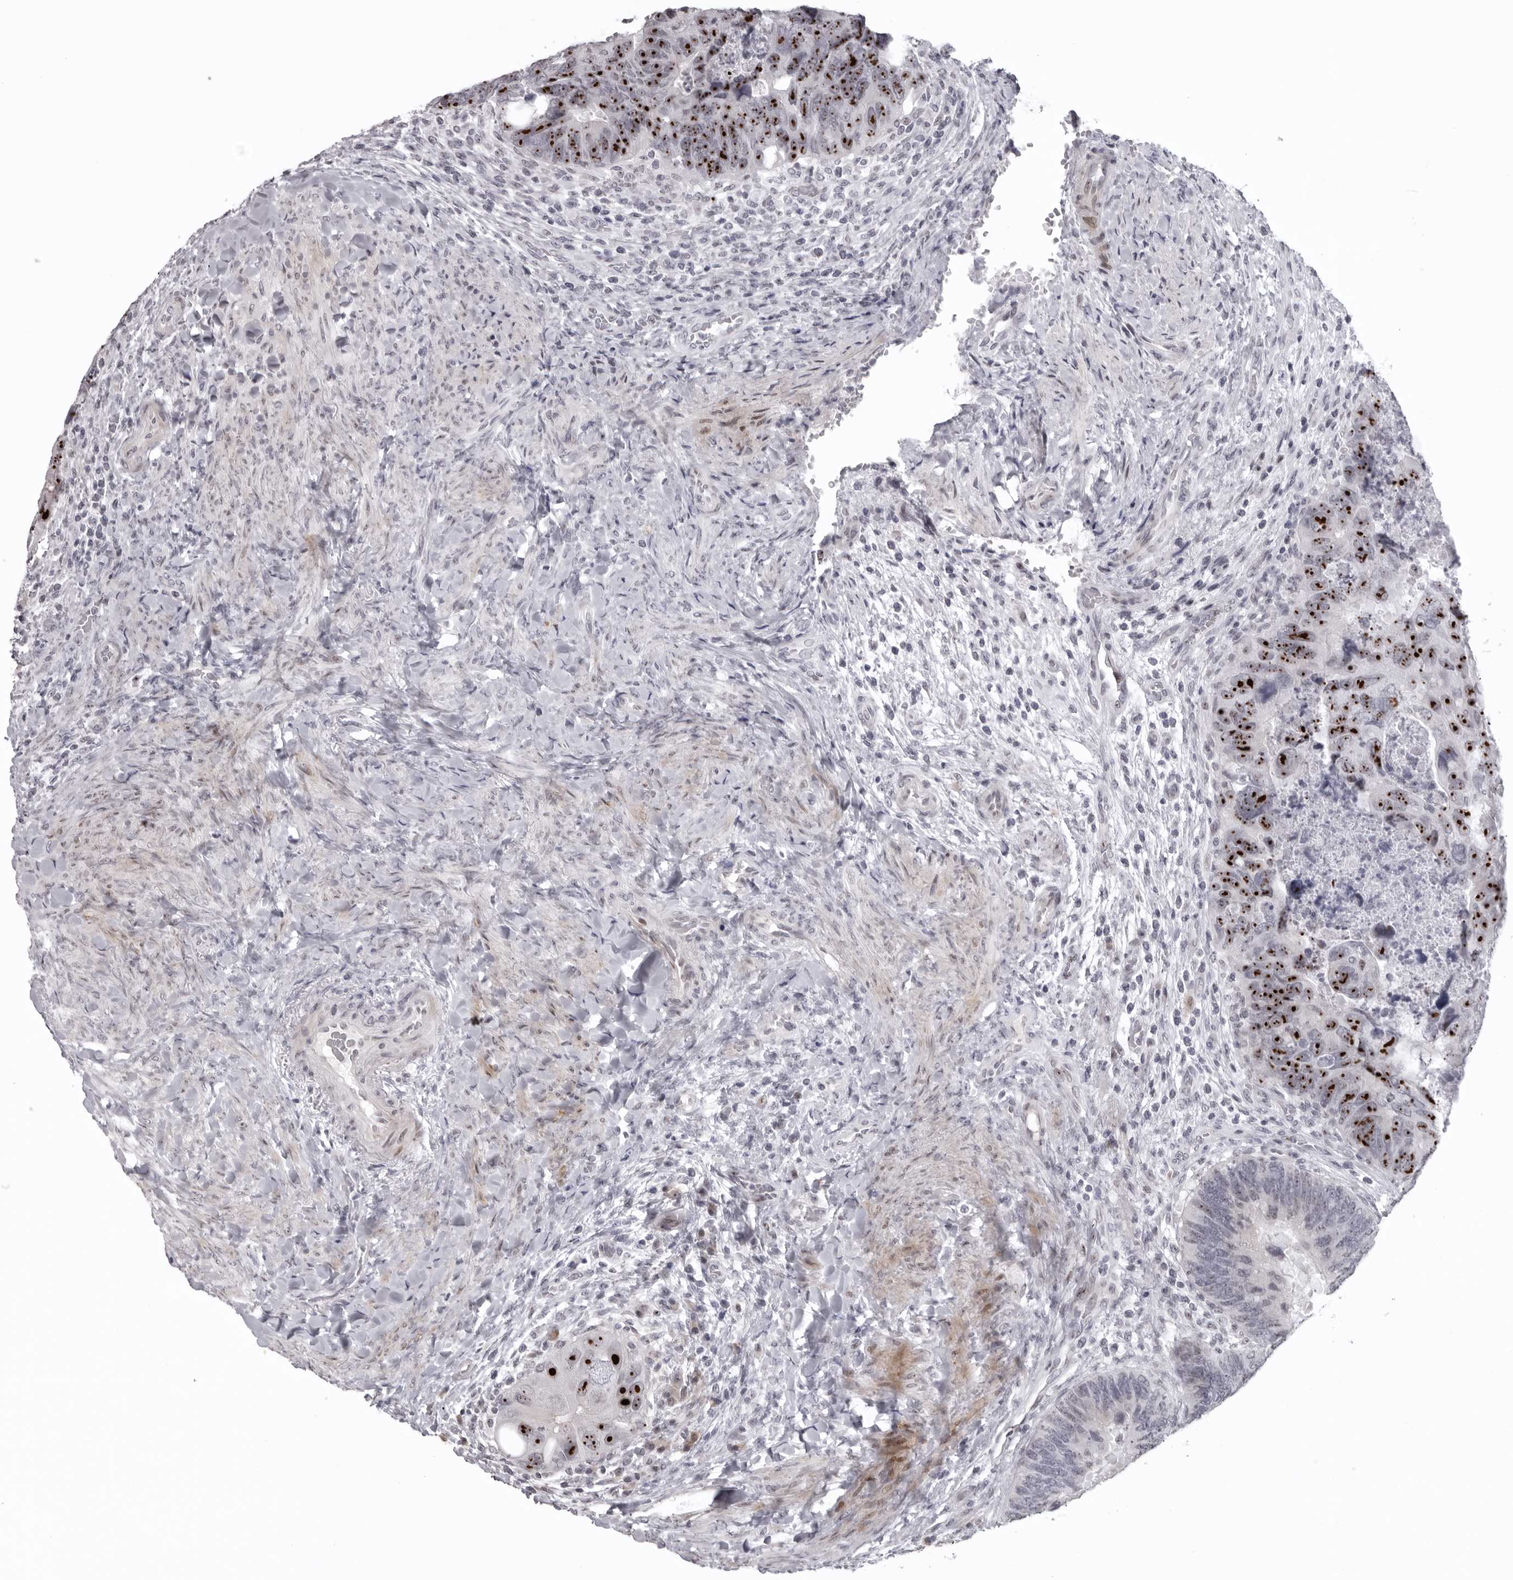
{"staining": {"intensity": "strong", "quantity": ">75%", "location": "nuclear"}, "tissue": "colorectal cancer", "cell_type": "Tumor cells", "image_type": "cancer", "snomed": [{"axis": "morphology", "description": "Adenocarcinoma, NOS"}, {"axis": "topography", "description": "Rectum"}], "caption": "Immunohistochemical staining of human colorectal adenocarcinoma shows high levels of strong nuclear positivity in about >75% of tumor cells.", "gene": "HELZ", "patient": {"sex": "male", "age": 59}}